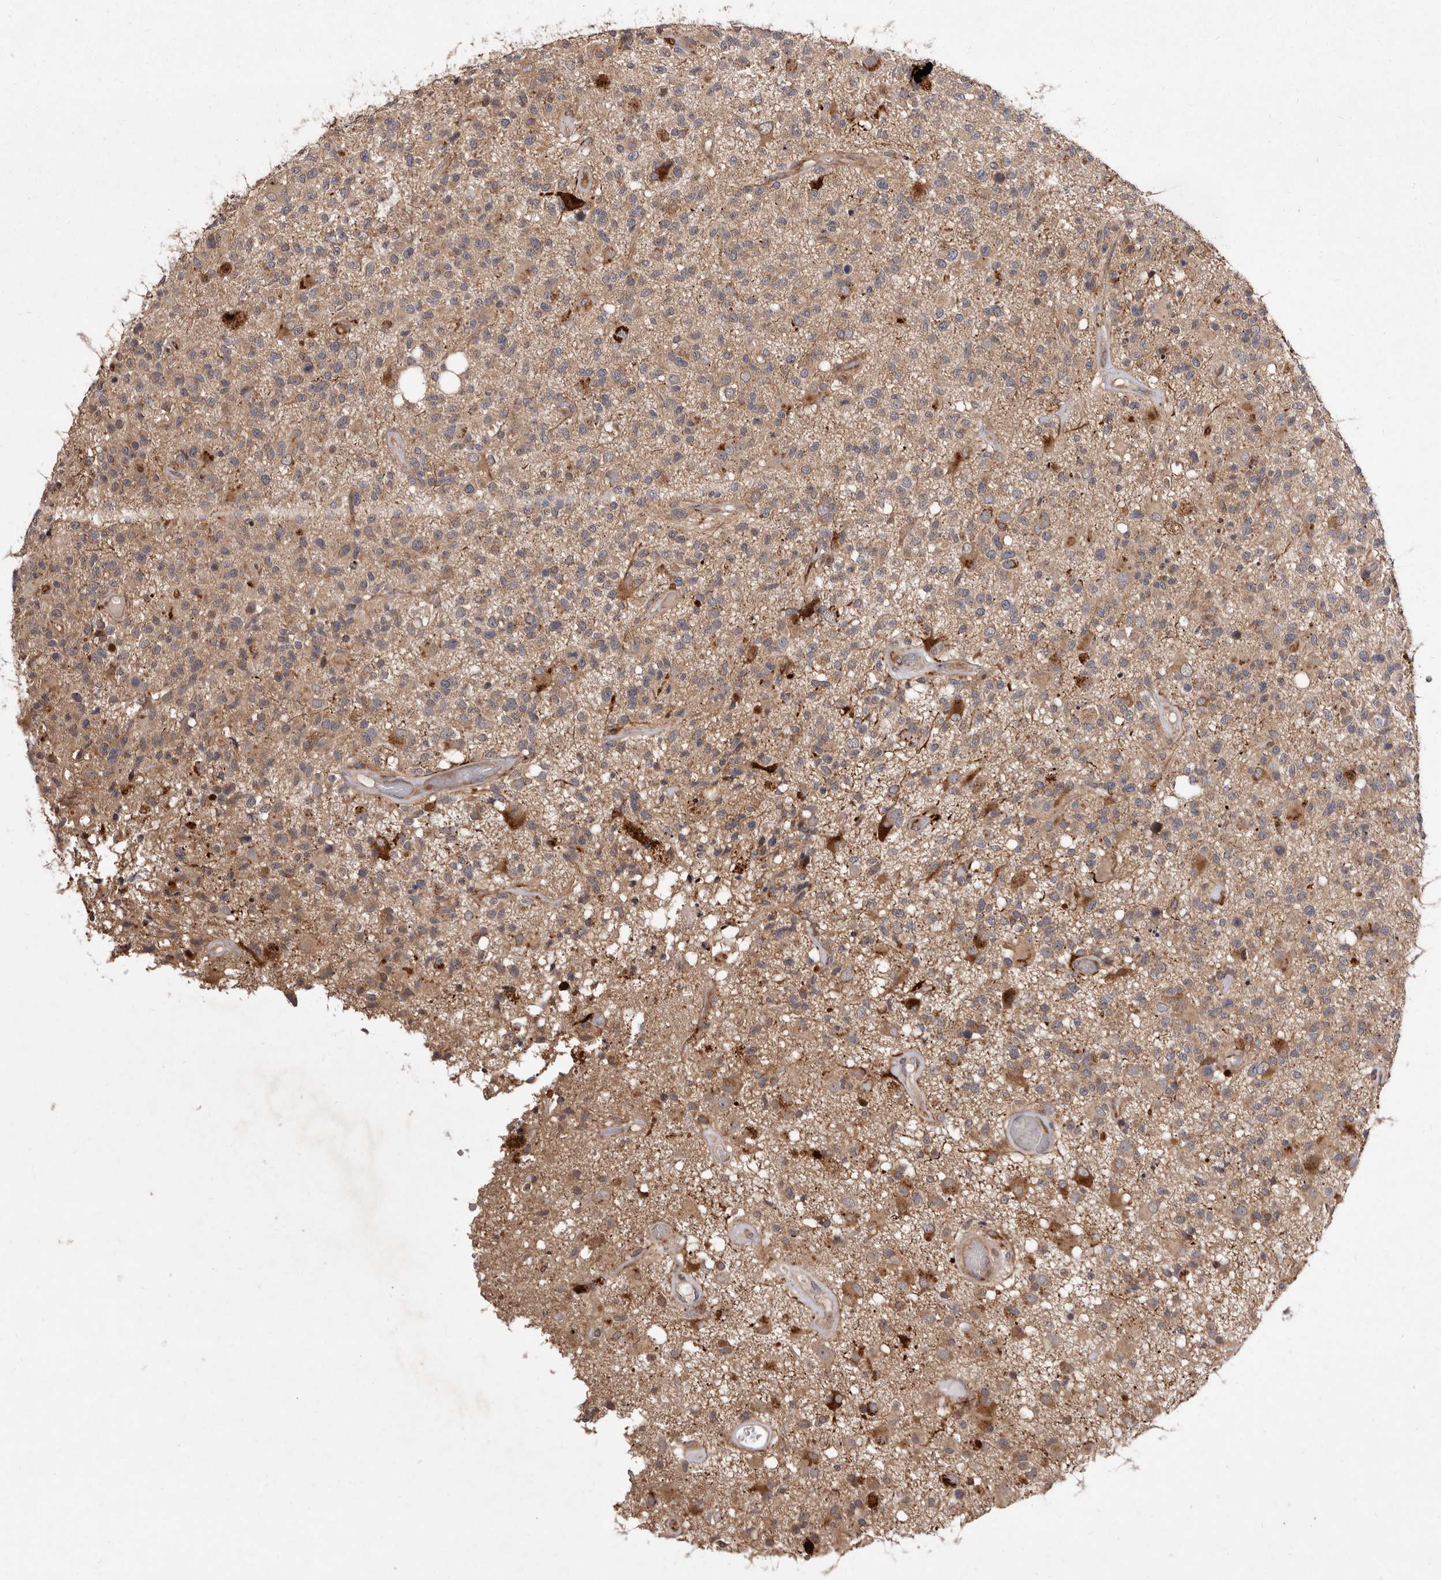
{"staining": {"intensity": "weak", "quantity": ">75%", "location": "cytoplasmic/membranous"}, "tissue": "glioma", "cell_type": "Tumor cells", "image_type": "cancer", "snomed": [{"axis": "morphology", "description": "Glioma, malignant, High grade"}, {"axis": "morphology", "description": "Glioblastoma, NOS"}, {"axis": "topography", "description": "Brain"}], "caption": "High-power microscopy captured an immunohistochemistry (IHC) photomicrograph of glioma, revealing weak cytoplasmic/membranous positivity in about >75% of tumor cells.", "gene": "FLAD1", "patient": {"sex": "male", "age": 60}}